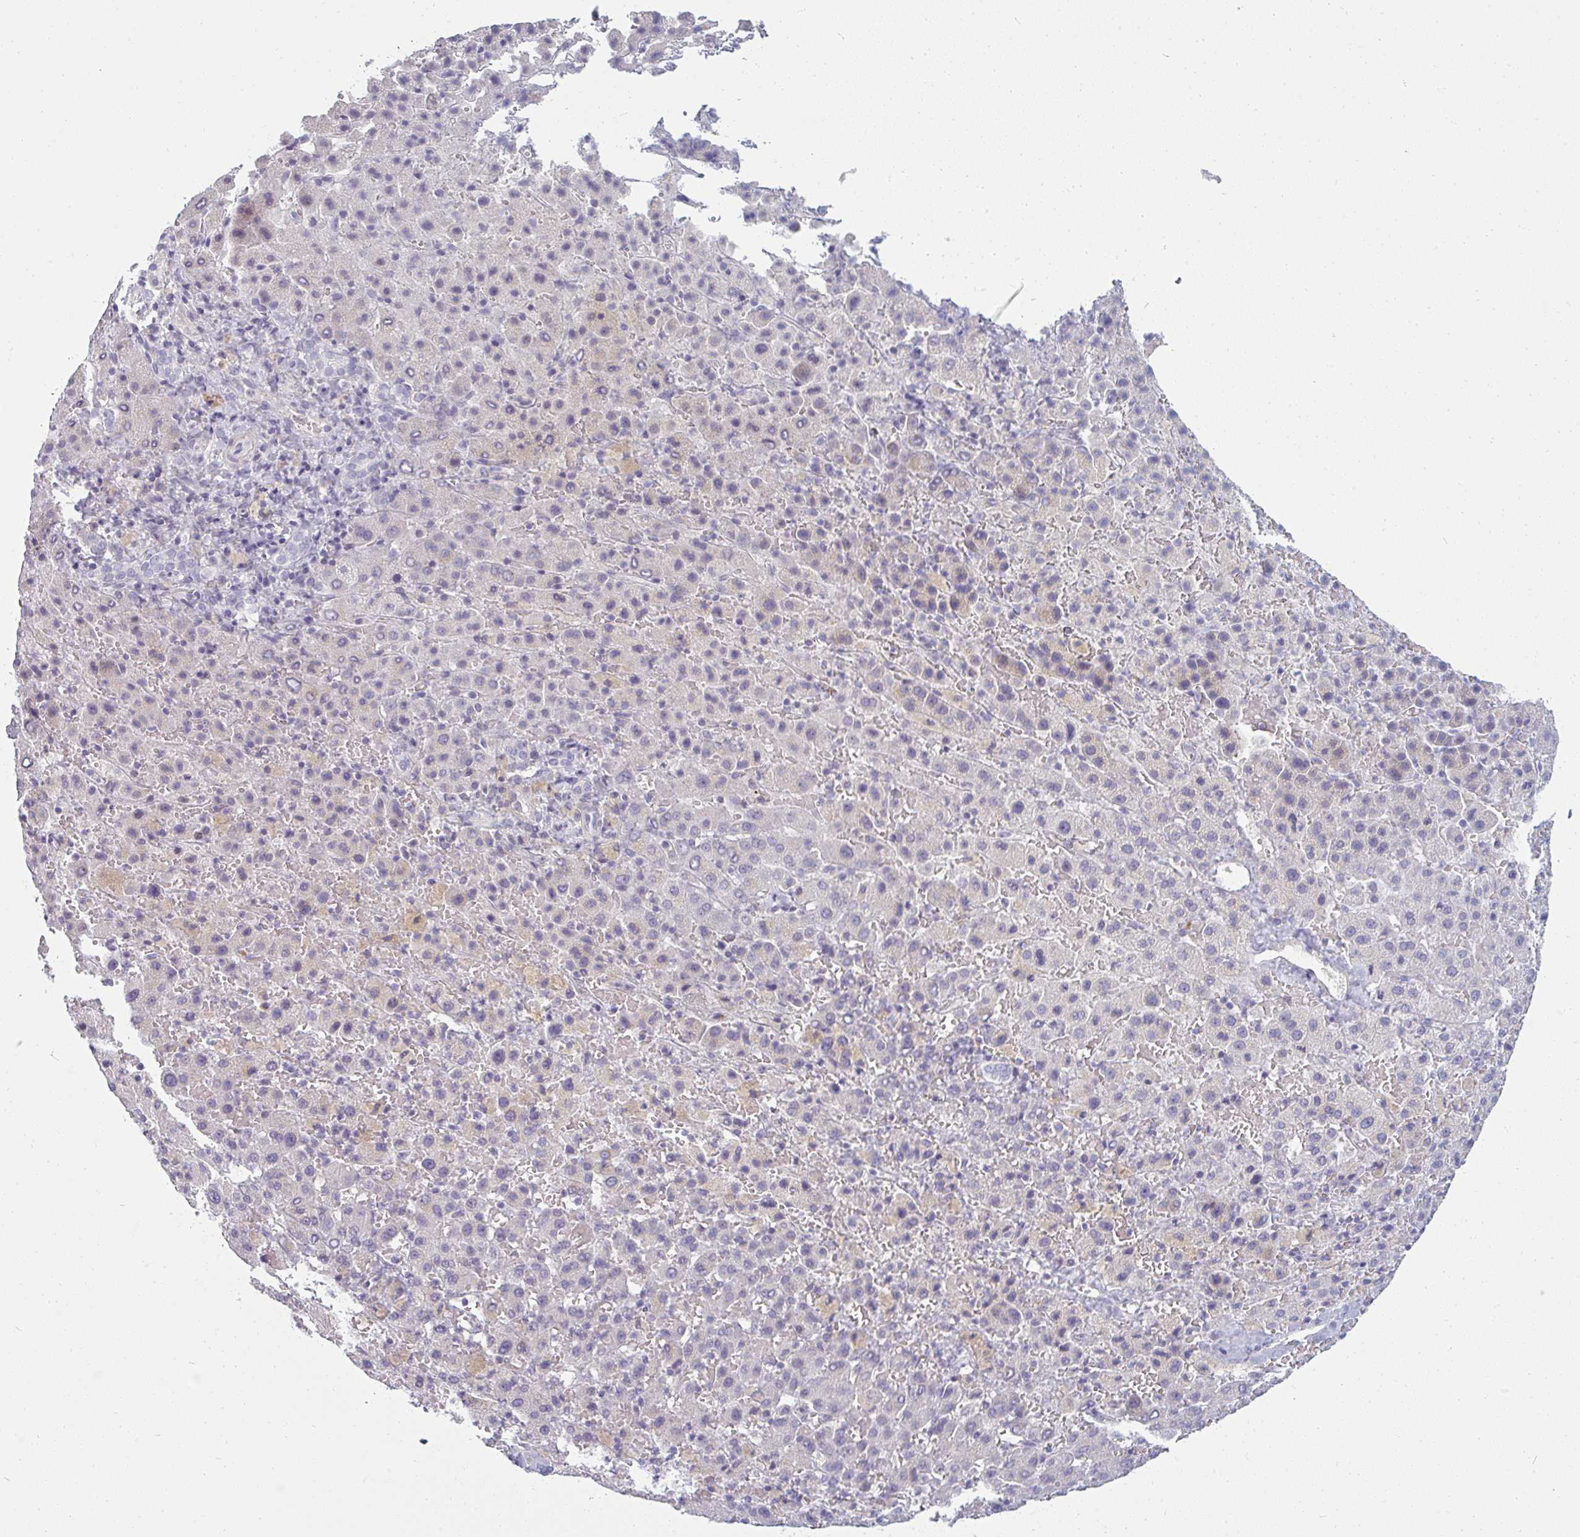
{"staining": {"intensity": "negative", "quantity": "none", "location": "none"}, "tissue": "liver cancer", "cell_type": "Tumor cells", "image_type": "cancer", "snomed": [{"axis": "morphology", "description": "Carcinoma, Hepatocellular, NOS"}, {"axis": "topography", "description": "Liver"}], "caption": "DAB (3,3'-diaminobenzidine) immunohistochemical staining of human liver cancer demonstrates no significant staining in tumor cells.", "gene": "PPFIA4", "patient": {"sex": "female", "age": 58}}